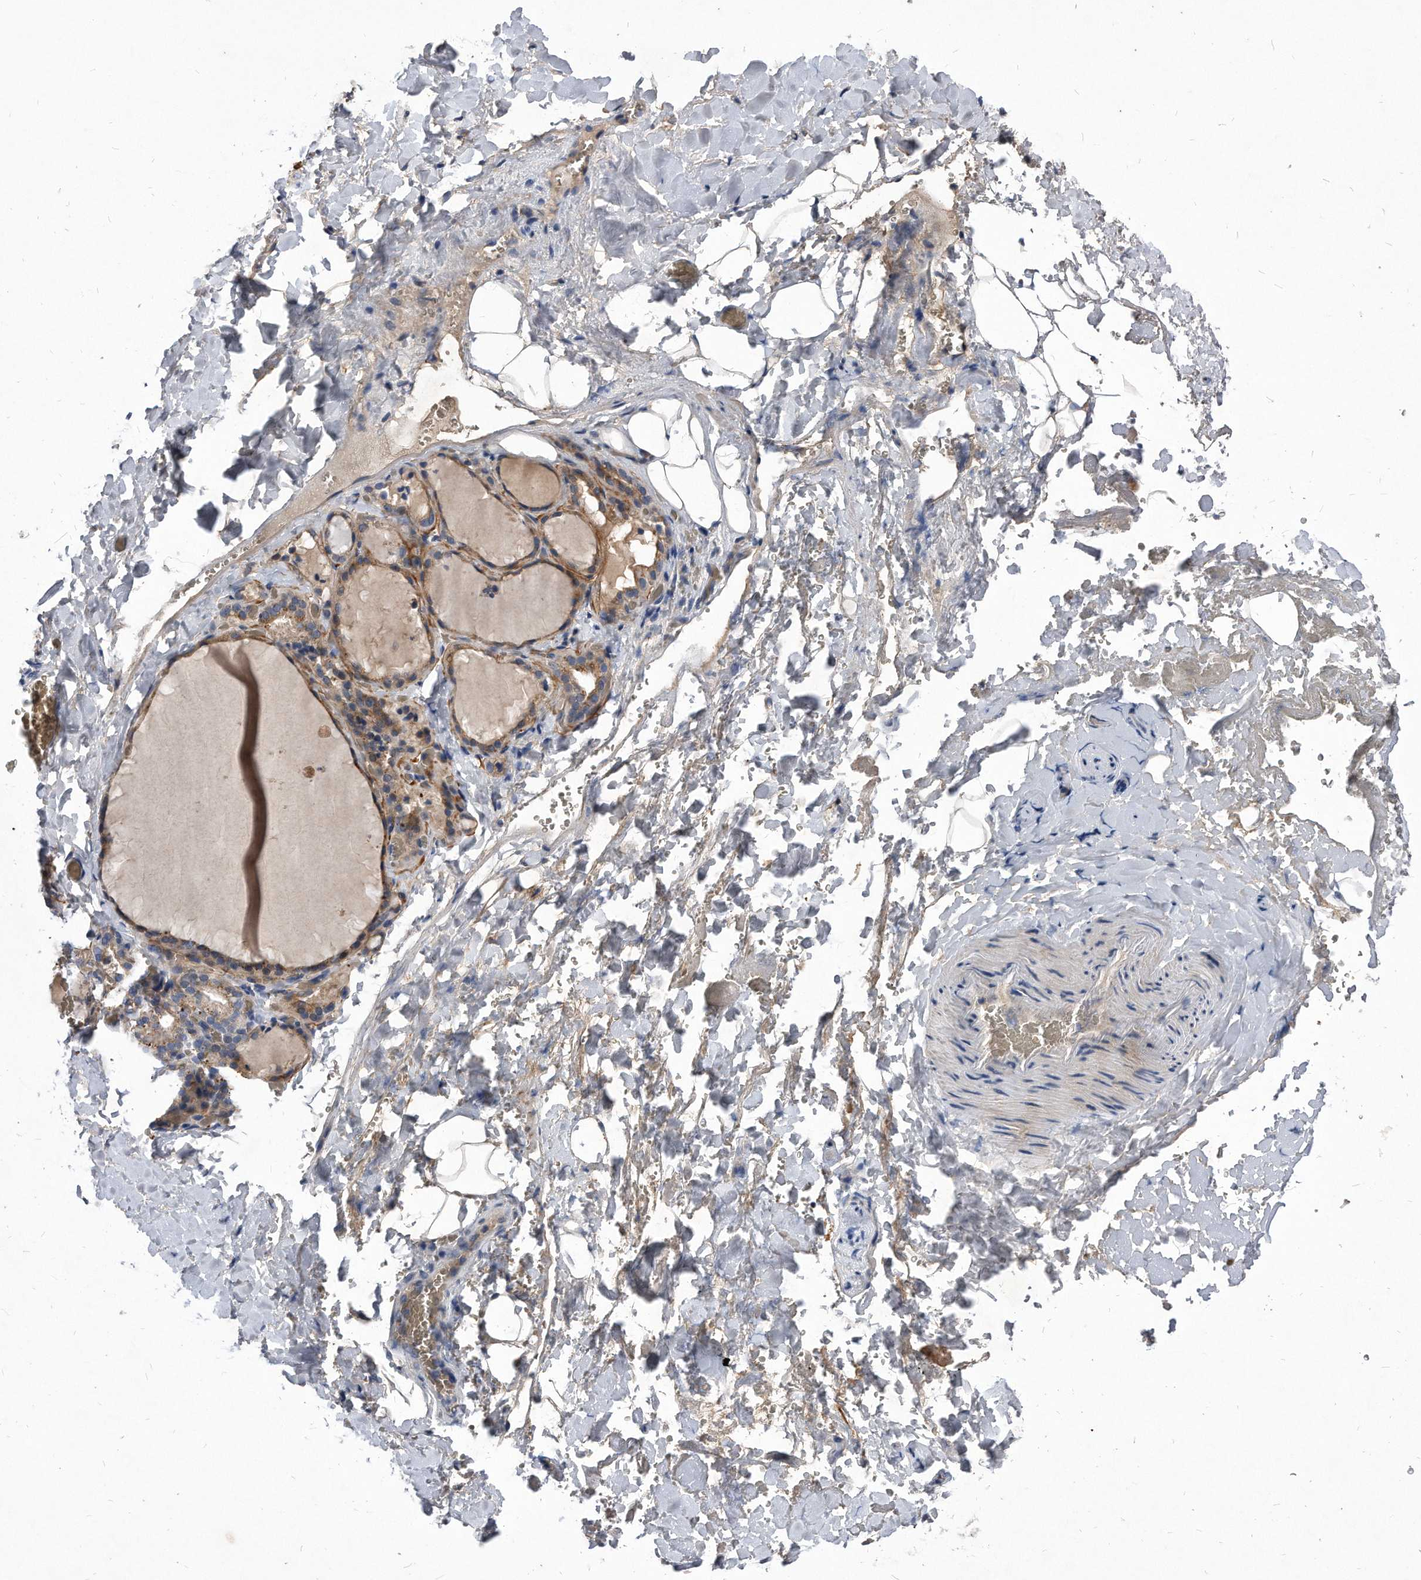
{"staining": {"intensity": "moderate", "quantity": ">75%", "location": "cytoplasmic/membranous"}, "tissue": "thyroid gland", "cell_type": "Glandular cells", "image_type": "normal", "snomed": [{"axis": "morphology", "description": "Normal tissue, NOS"}, {"axis": "topography", "description": "Thyroid gland"}], "caption": "Benign thyroid gland was stained to show a protein in brown. There is medium levels of moderate cytoplasmic/membranous staining in approximately >75% of glandular cells.", "gene": "MGAT4A", "patient": {"sex": "female", "age": 22}}